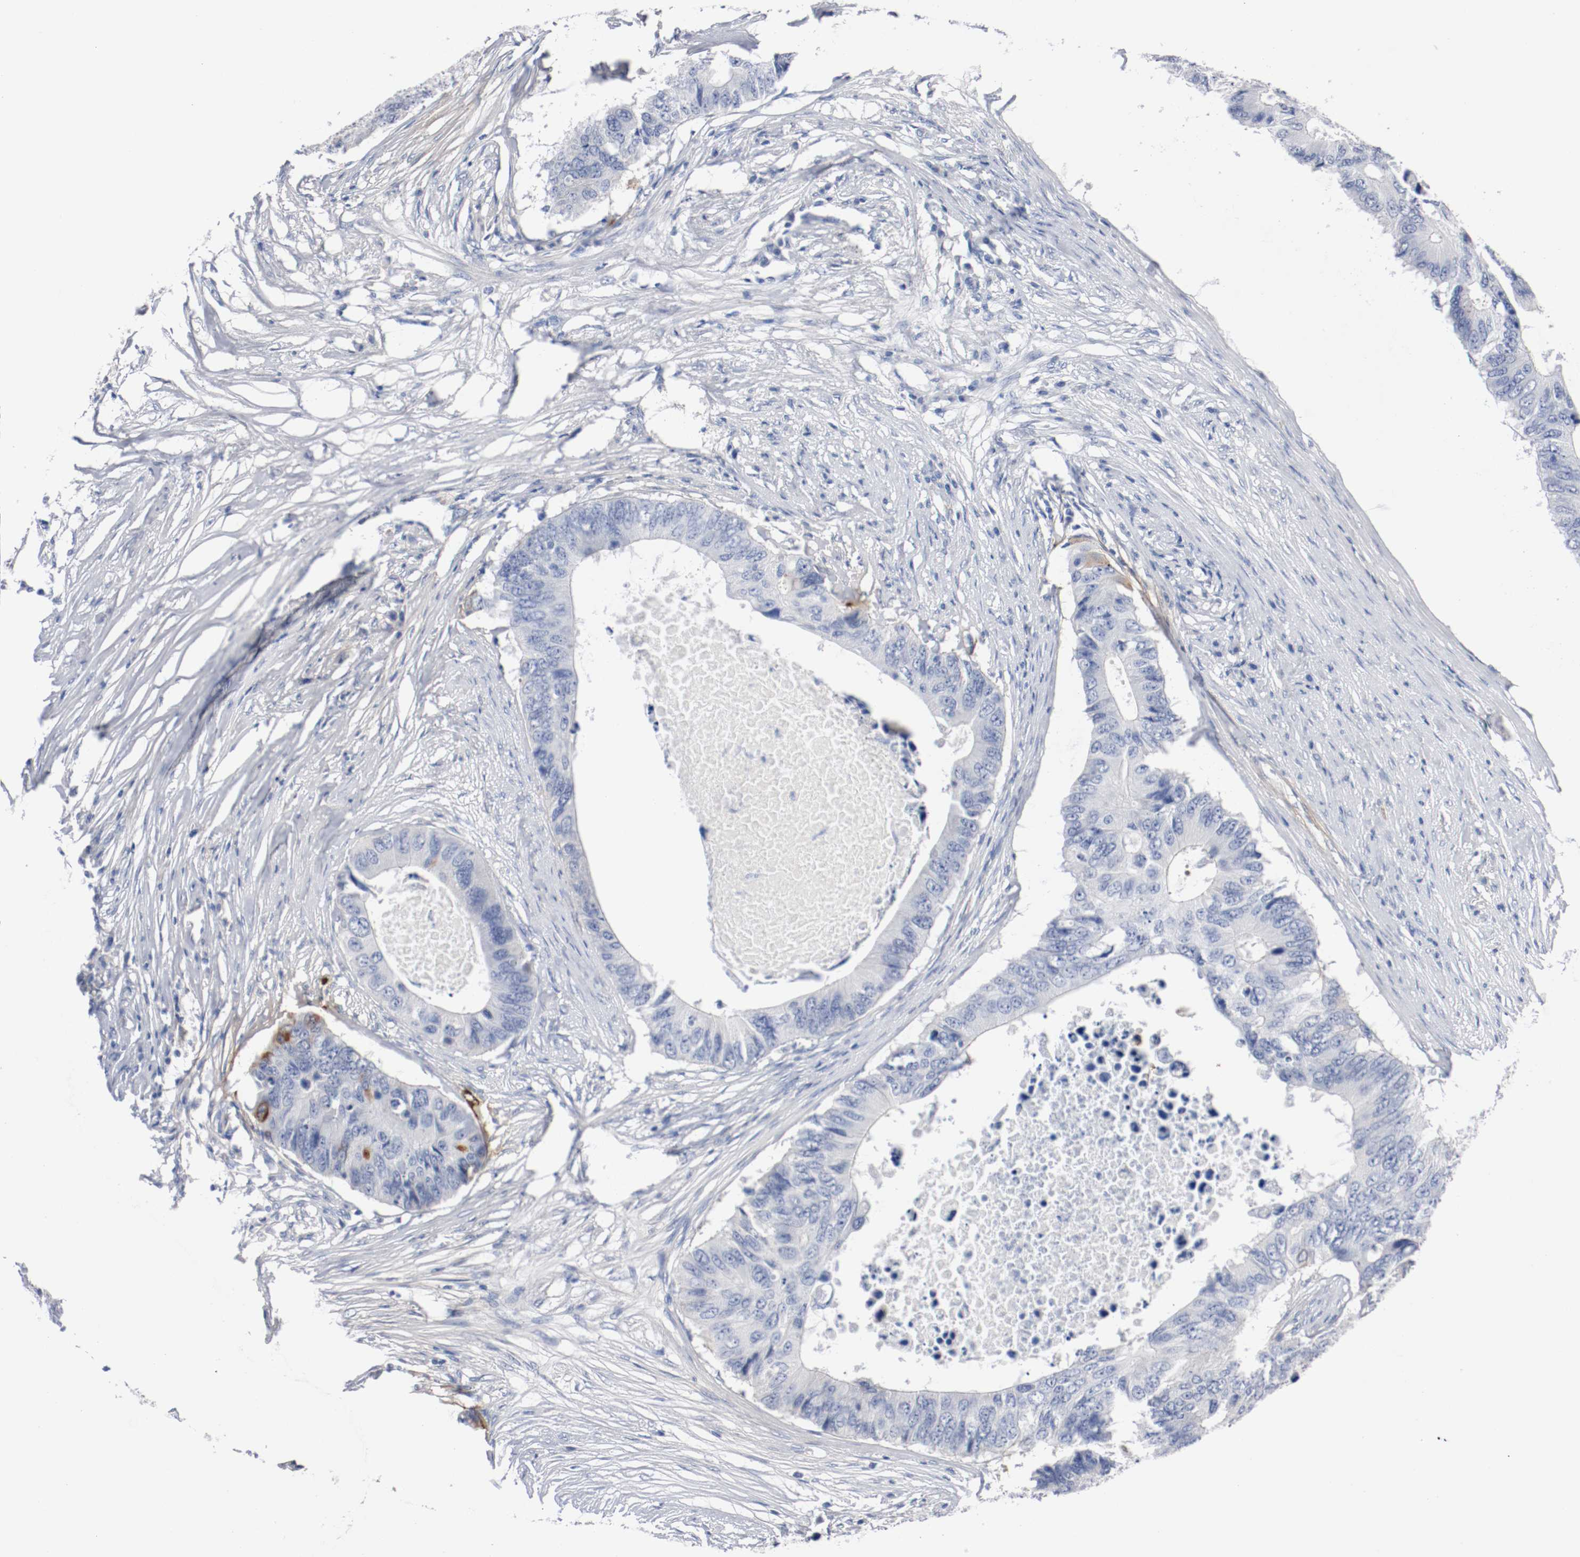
{"staining": {"intensity": "negative", "quantity": "none", "location": "none"}, "tissue": "colorectal cancer", "cell_type": "Tumor cells", "image_type": "cancer", "snomed": [{"axis": "morphology", "description": "Adenocarcinoma, NOS"}, {"axis": "topography", "description": "Colon"}], "caption": "Immunohistochemical staining of human colorectal adenocarcinoma shows no significant staining in tumor cells.", "gene": "TNC", "patient": {"sex": "male", "age": 71}}